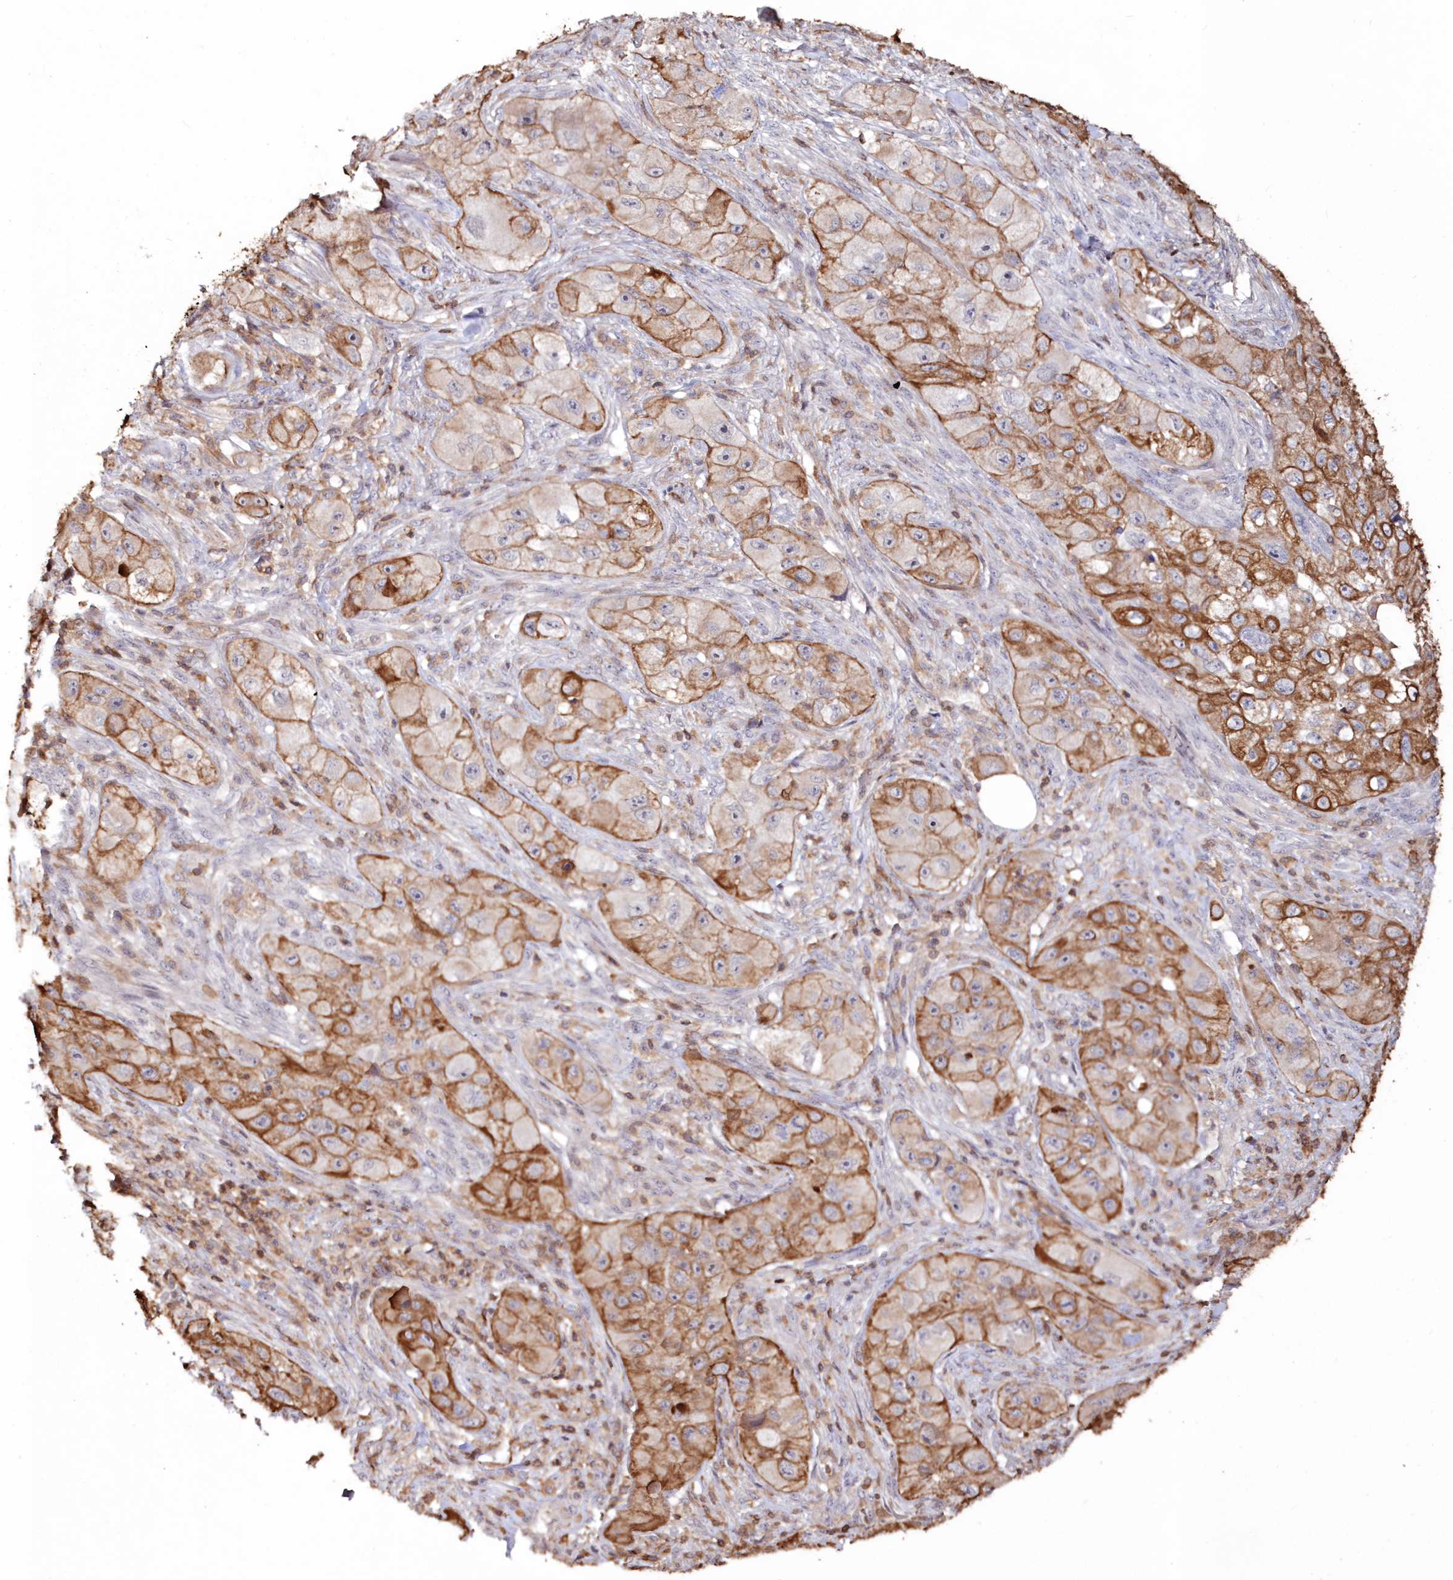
{"staining": {"intensity": "strong", "quantity": "25%-75%", "location": "cytoplasmic/membranous"}, "tissue": "skin cancer", "cell_type": "Tumor cells", "image_type": "cancer", "snomed": [{"axis": "morphology", "description": "Squamous cell carcinoma, NOS"}, {"axis": "topography", "description": "Skin"}, {"axis": "topography", "description": "Subcutis"}], "caption": "Human skin squamous cell carcinoma stained with a brown dye shows strong cytoplasmic/membranous positive positivity in about 25%-75% of tumor cells.", "gene": "SNED1", "patient": {"sex": "male", "age": 73}}